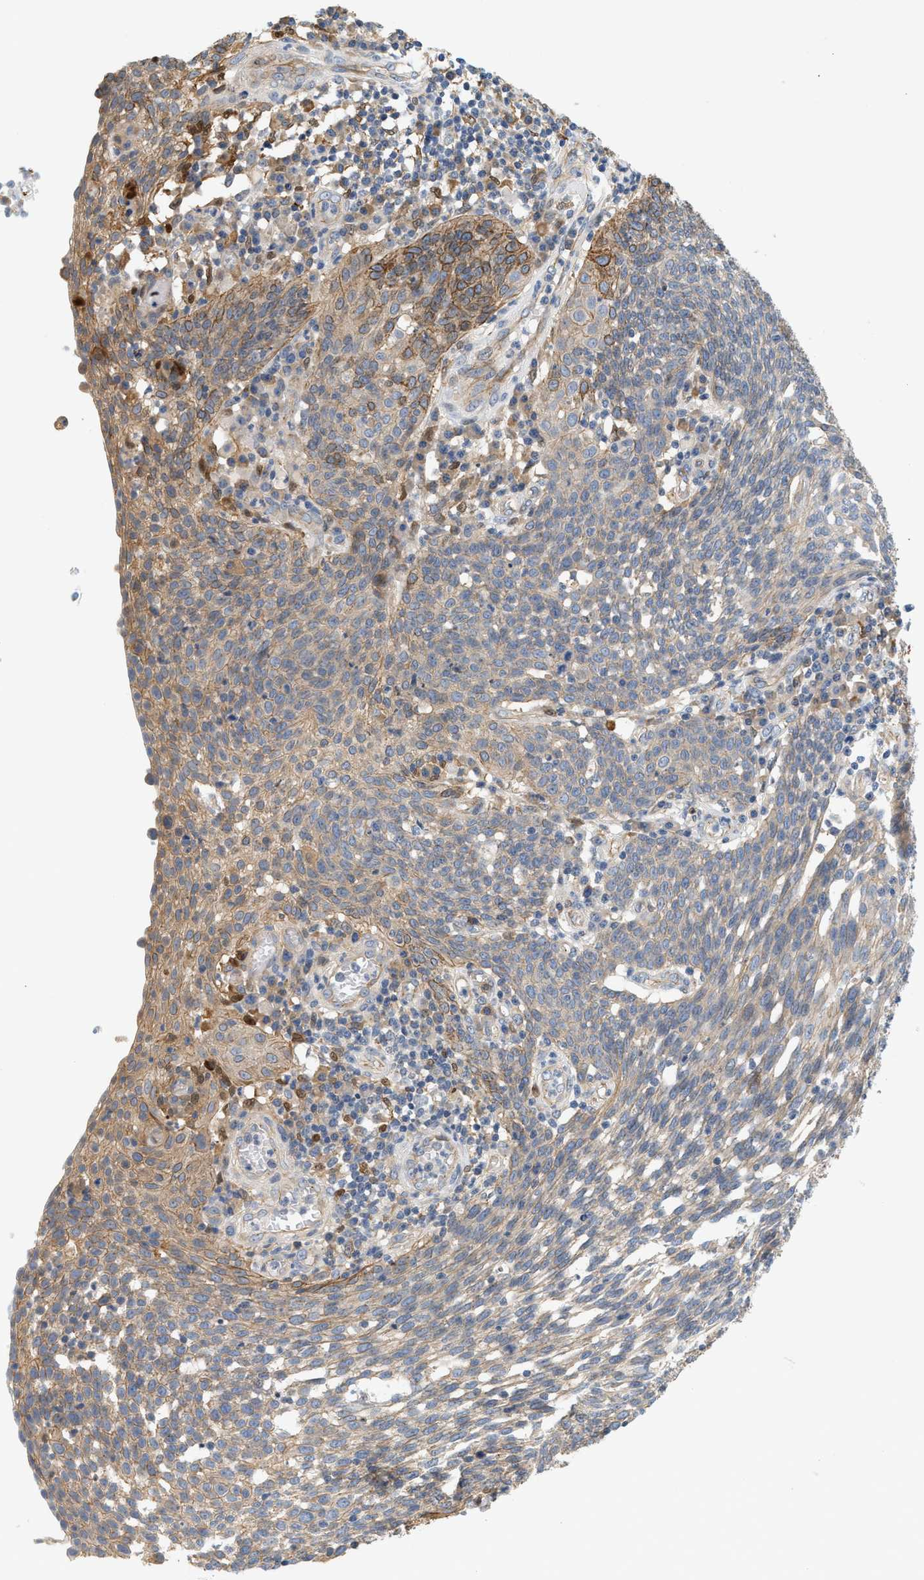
{"staining": {"intensity": "moderate", "quantity": "<25%", "location": "cytoplasmic/membranous"}, "tissue": "cervical cancer", "cell_type": "Tumor cells", "image_type": "cancer", "snomed": [{"axis": "morphology", "description": "Squamous cell carcinoma, NOS"}, {"axis": "topography", "description": "Cervix"}], "caption": "Moderate cytoplasmic/membranous staining is appreciated in approximately <25% of tumor cells in squamous cell carcinoma (cervical). (IHC, brightfield microscopy, high magnification).", "gene": "CTXN1", "patient": {"sex": "female", "age": 34}}